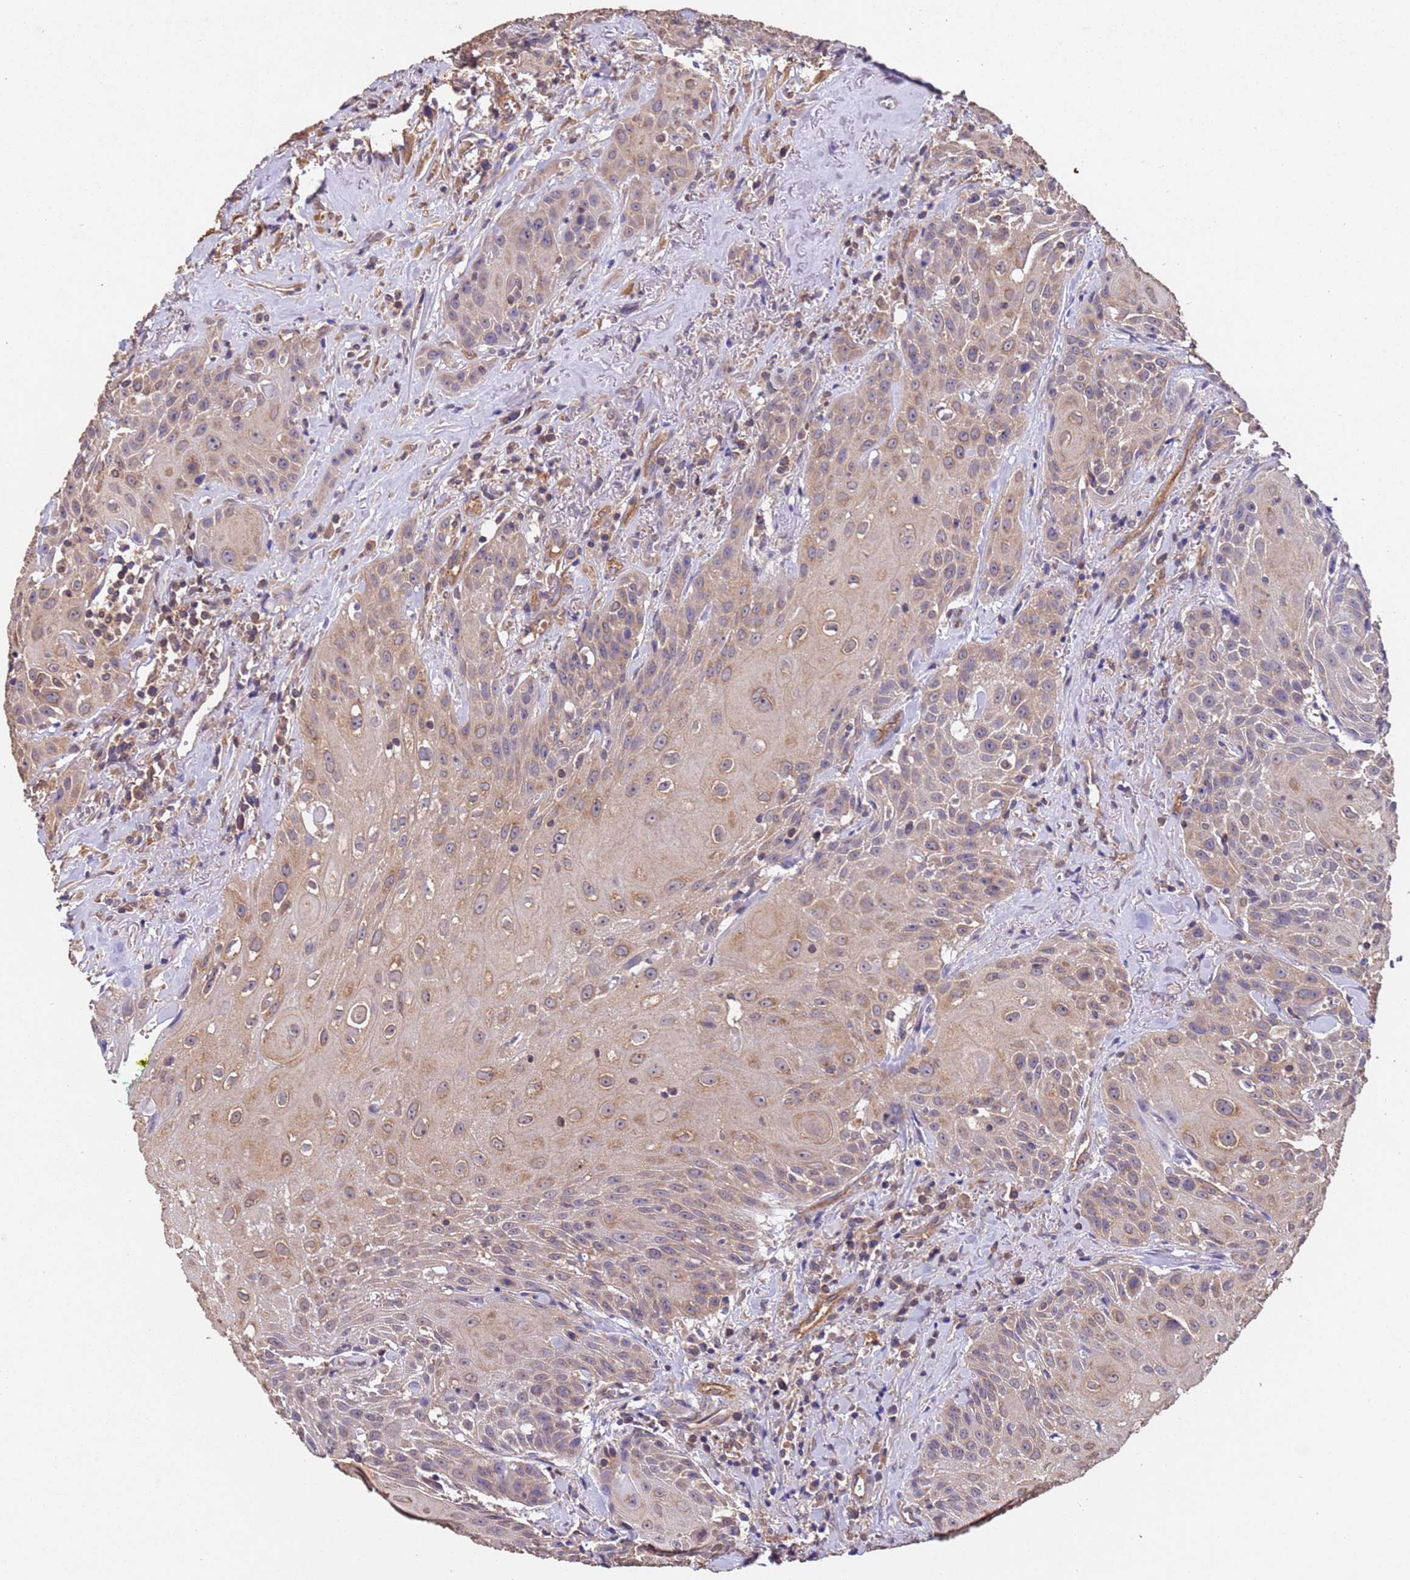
{"staining": {"intensity": "weak", "quantity": ">75%", "location": "cytoplasmic/membranous"}, "tissue": "head and neck cancer", "cell_type": "Tumor cells", "image_type": "cancer", "snomed": [{"axis": "morphology", "description": "Squamous cell carcinoma, NOS"}, {"axis": "topography", "description": "Oral tissue"}, {"axis": "topography", "description": "Head-Neck"}], "caption": "The image exhibits a brown stain indicating the presence of a protein in the cytoplasmic/membranous of tumor cells in squamous cell carcinoma (head and neck).", "gene": "MTX3", "patient": {"sex": "female", "age": 82}}